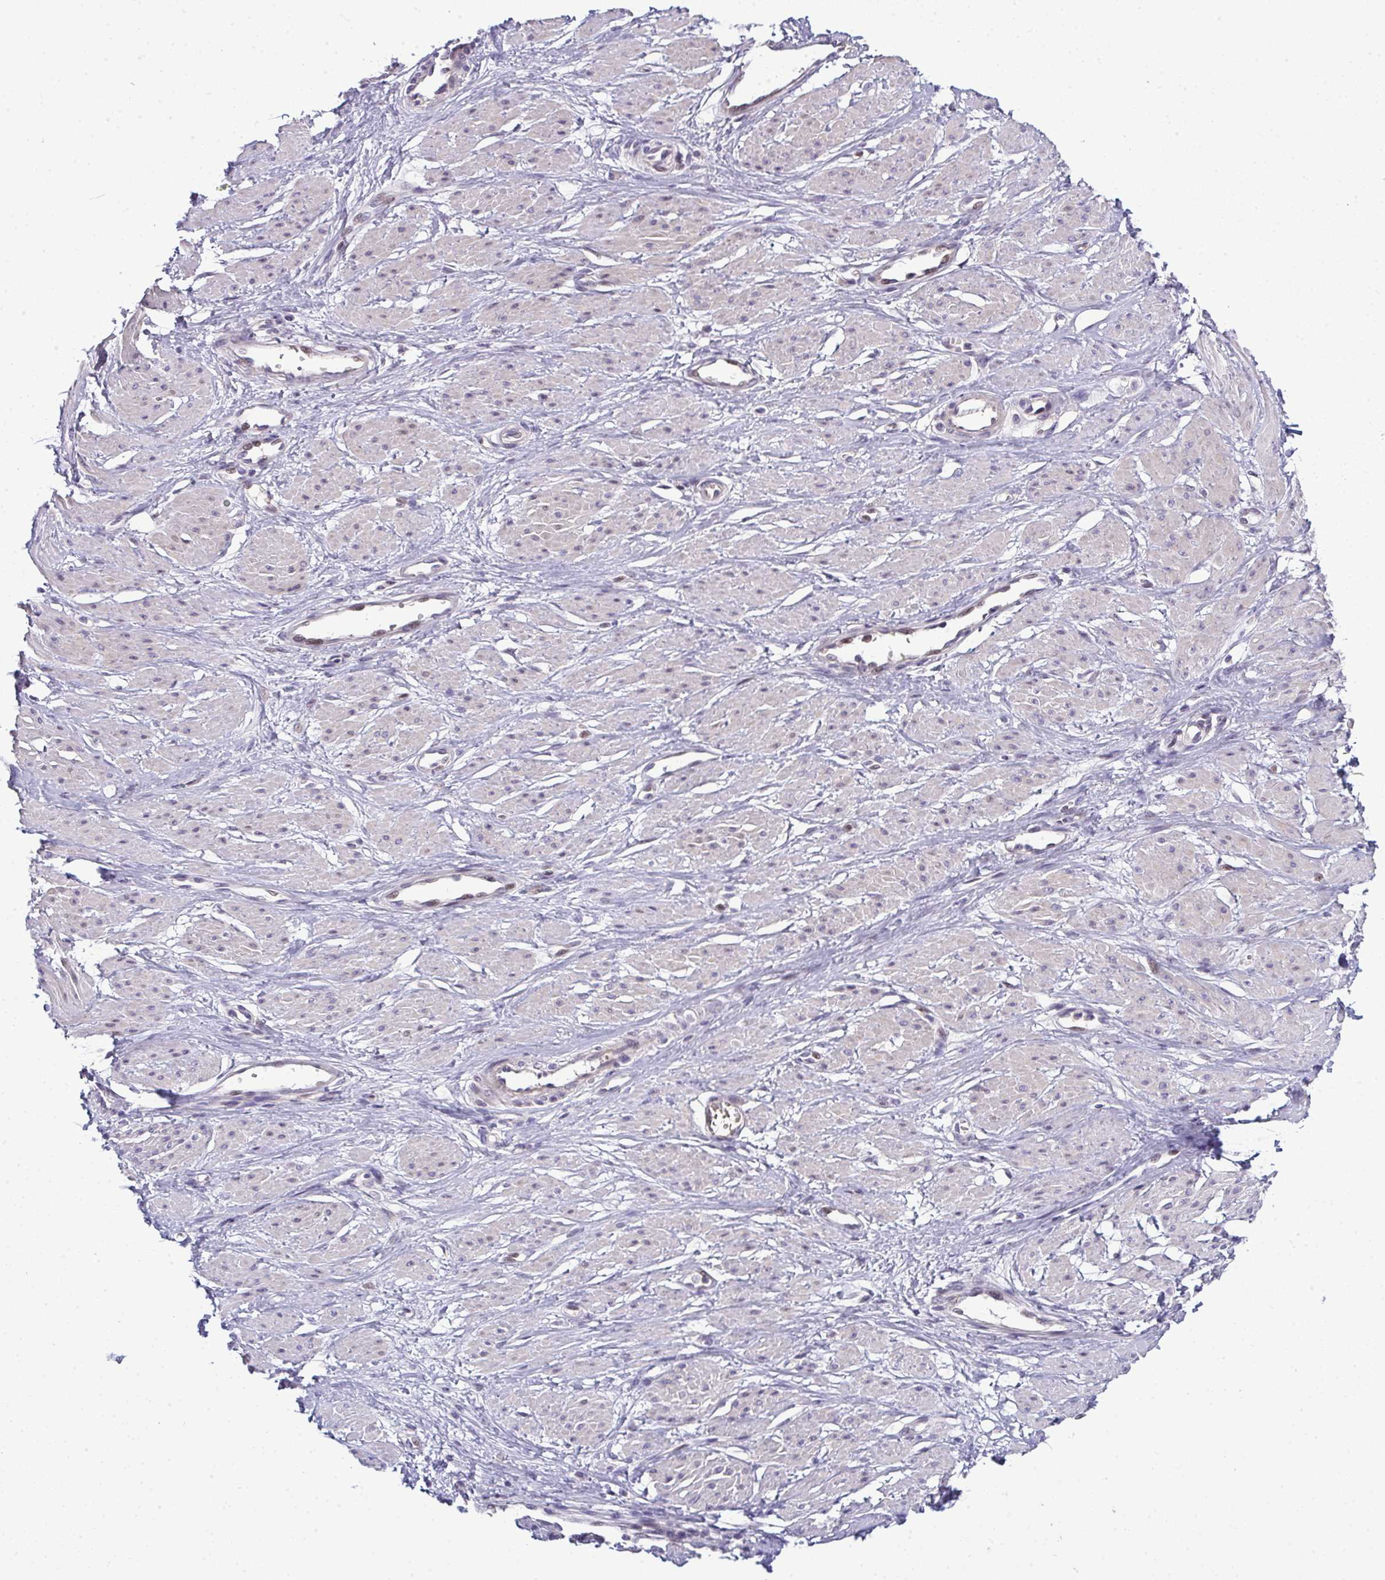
{"staining": {"intensity": "weak", "quantity": "<25%", "location": "cytoplasmic/membranous"}, "tissue": "smooth muscle", "cell_type": "Smooth muscle cells", "image_type": "normal", "snomed": [{"axis": "morphology", "description": "Normal tissue, NOS"}, {"axis": "topography", "description": "Smooth muscle"}, {"axis": "topography", "description": "Uterus"}], "caption": "Smooth muscle cells show no significant expression in normal smooth muscle. Brightfield microscopy of immunohistochemistry stained with DAB (brown) and hematoxylin (blue), captured at high magnification.", "gene": "ODF1", "patient": {"sex": "female", "age": 39}}